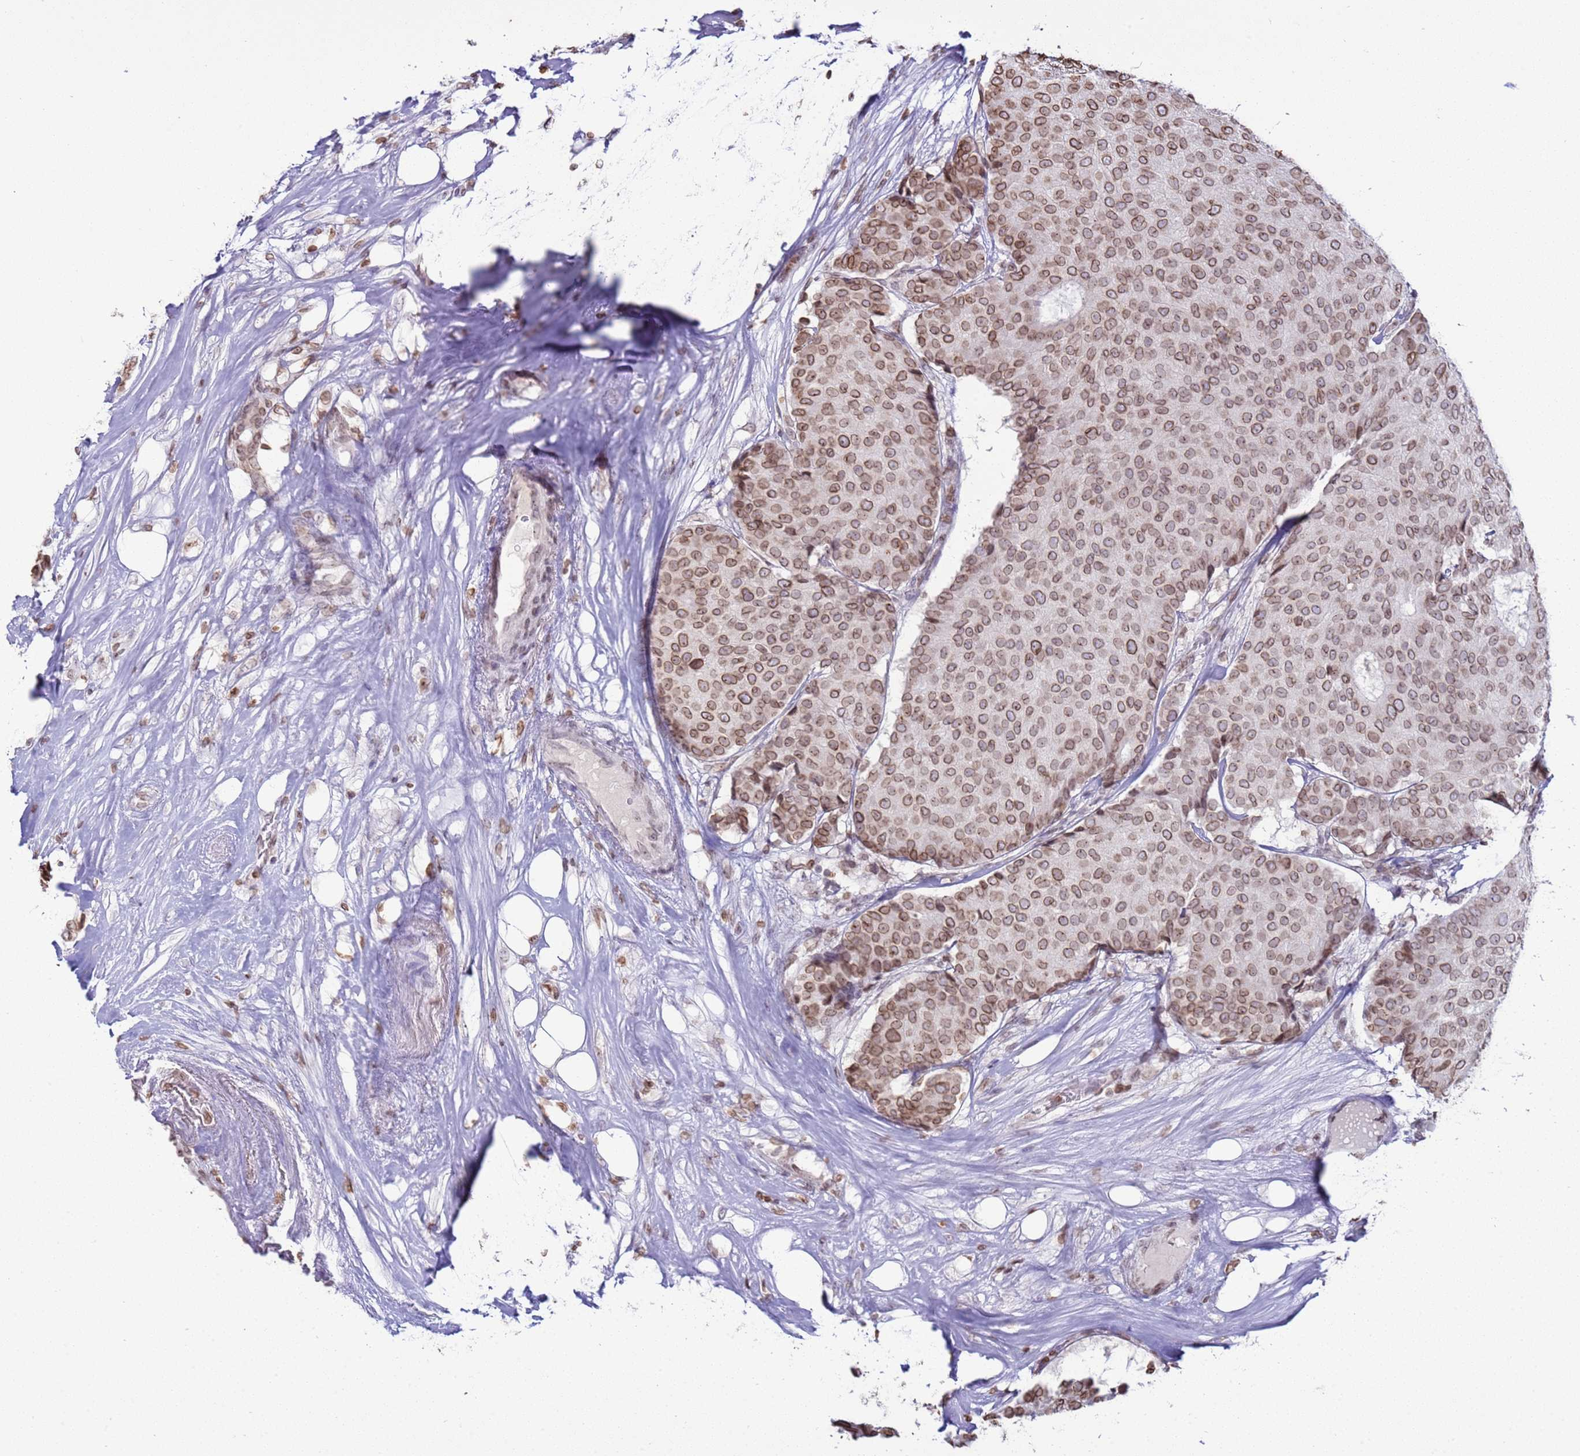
{"staining": {"intensity": "moderate", "quantity": ">75%", "location": "cytoplasmic/membranous,nuclear"}, "tissue": "breast cancer", "cell_type": "Tumor cells", "image_type": "cancer", "snomed": [{"axis": "morphology", "description": "Duct carcinoma"}, {"axis": "topography", "description": "Breast"}], "caption": "Infiltrating ductal carcinoma (breast) stained with a protein marker displays moderate staining in tumor cells.", "gene": "DHX37", "patient": {"sex": "female", "age": 75}}